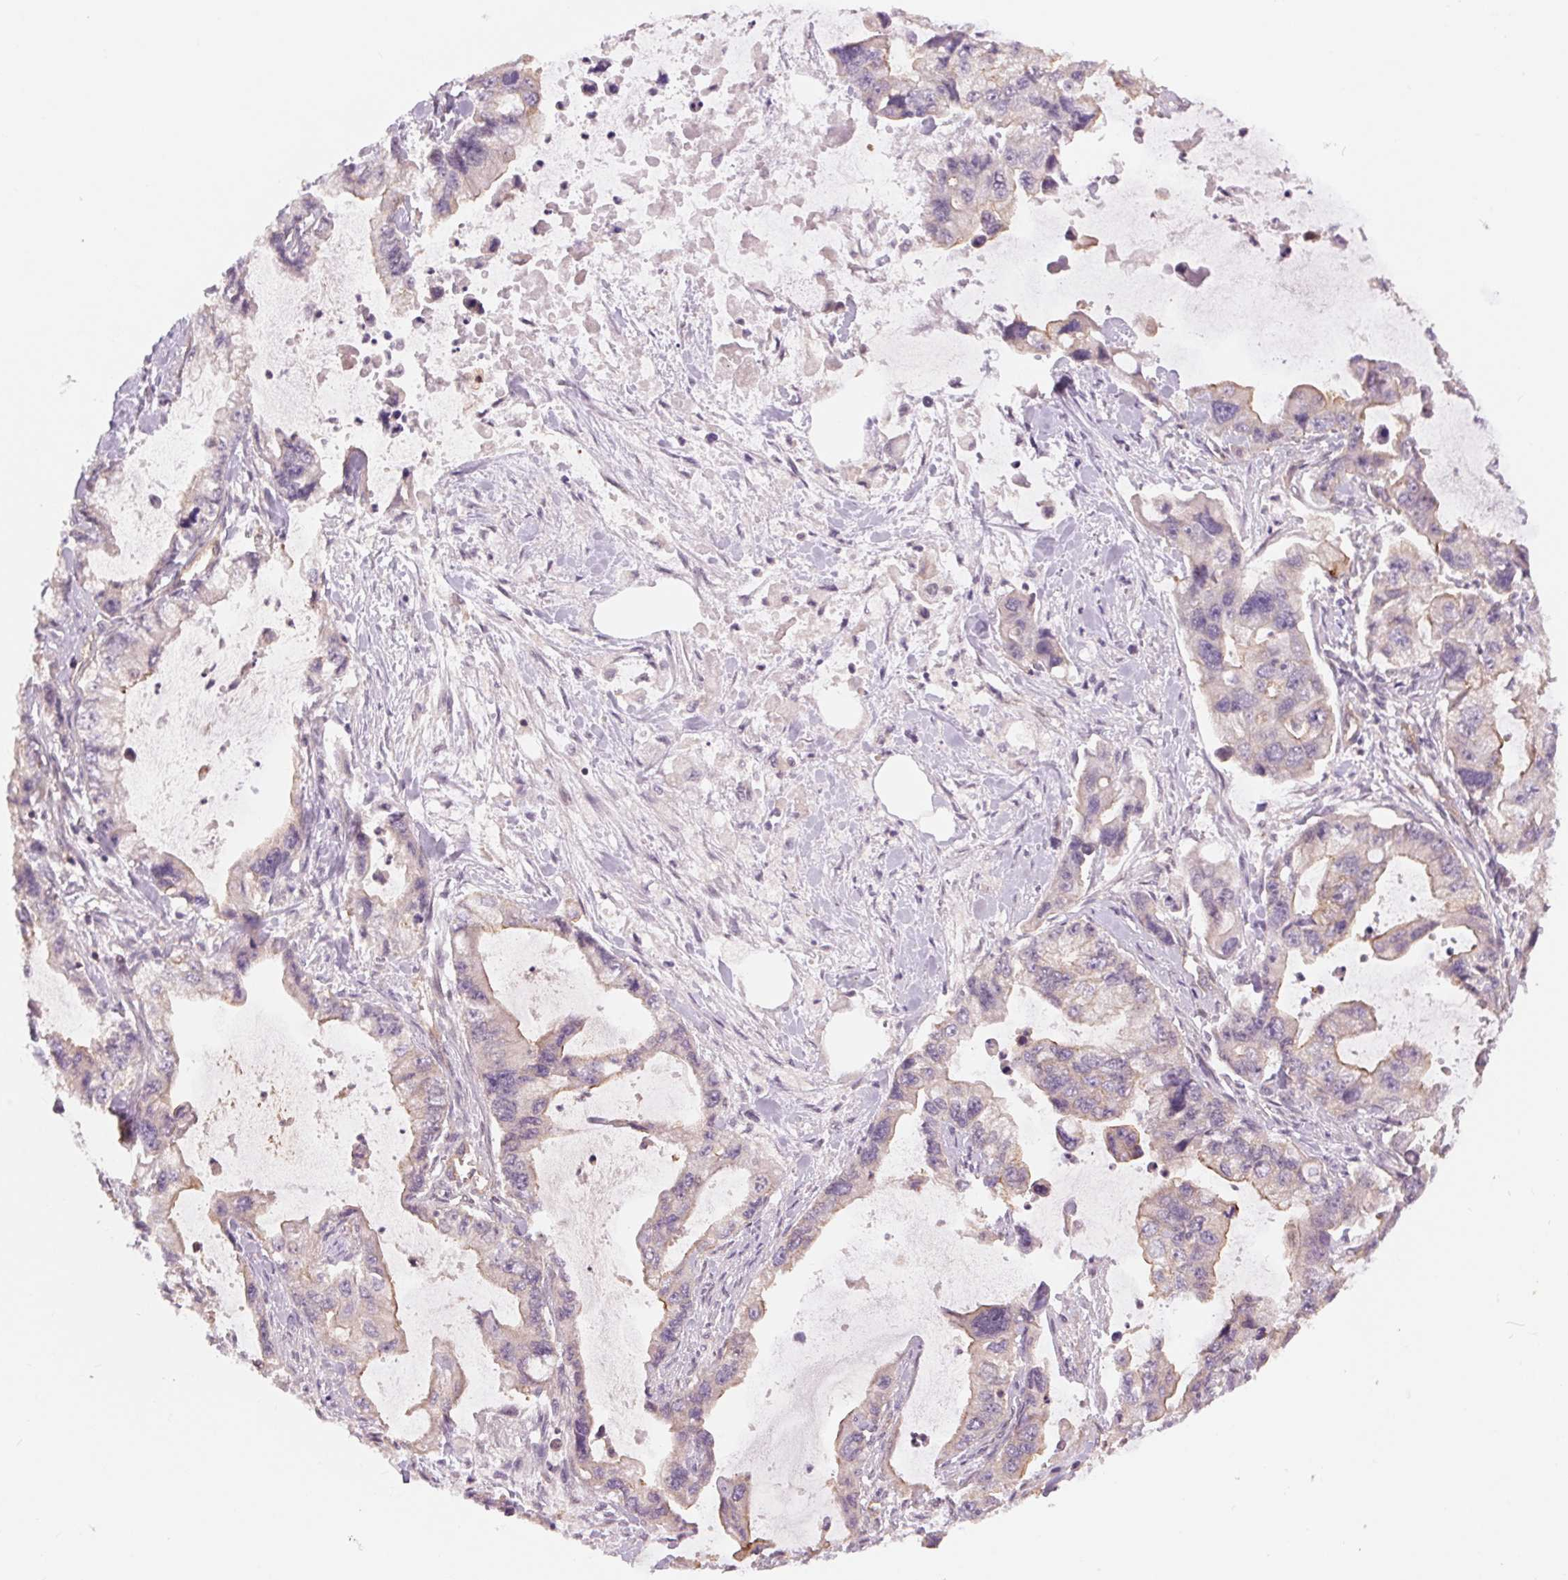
{"staining": {"intensity": "negative", "quantity": "none", "location": "none"}, "tissue": "stomach cancer", "cell_type": "Tumor cells", "image_type": "cancer", "snomed": [{"axis": "morphology", "description": "Adenocarcinoma, NOS"}, {"axis": "topography", "description": "Pancreas"}, {"axis": "topography", "description": "Stomach, upper"}, {"axis": "topography", "description": "Stomach"}], "caption": "DAB immunohistochemical staining of adenocarcinoma (stomach) exhibits no significant expression in tumor cells.", "gene": "SH3RF2", "patient": {"sex": "male", "age": 77}}